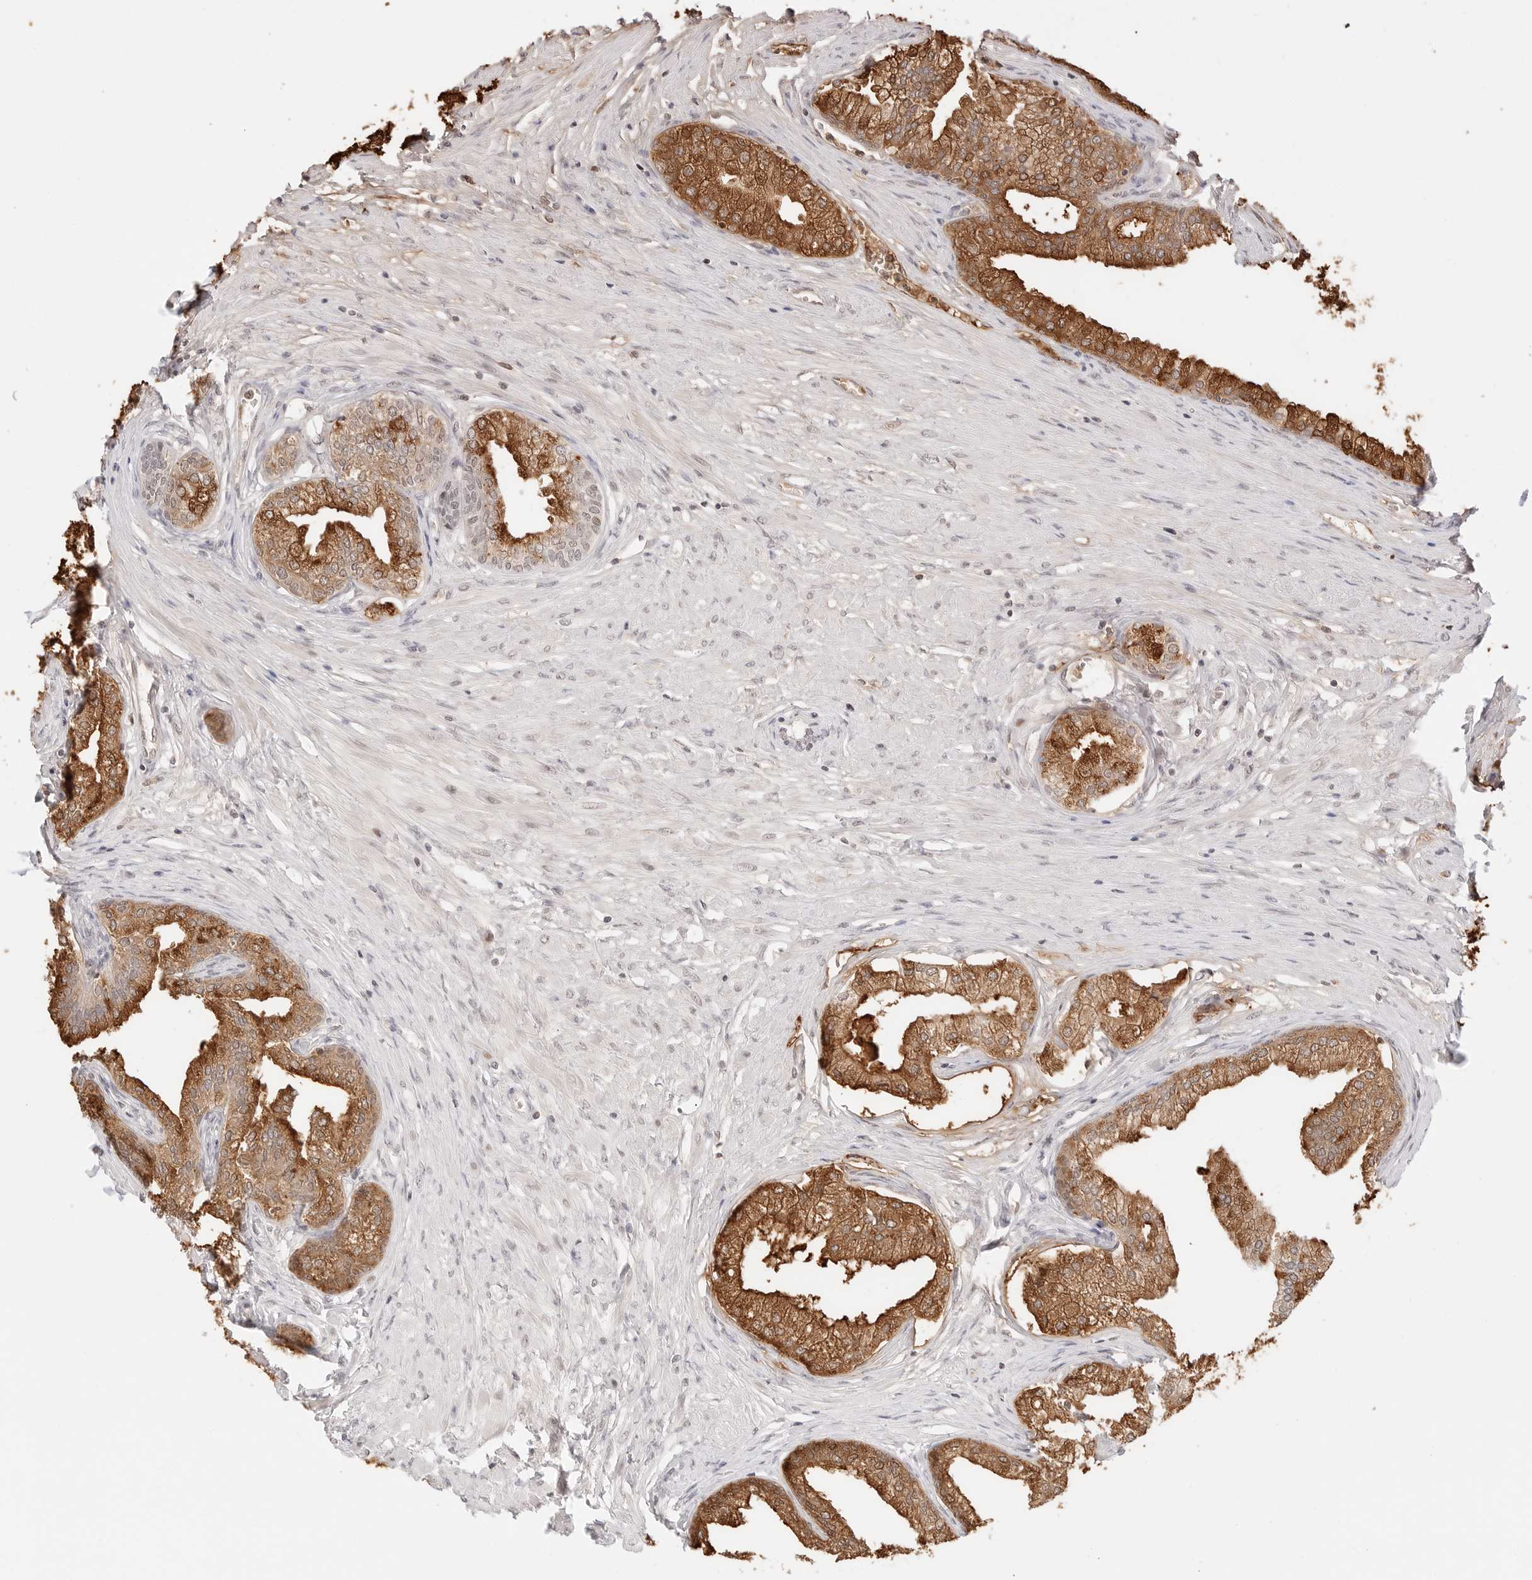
{"staining": {"intensity": "strong", "quantity": ">75%", "location": "cytoplasmic/membranous"}, "tissue": "prostate", "cell_type": "Glandular cells", "image_type": "normal", "snomed": [{"axis": "morphology", "description": "Normal tissue, NOS"}, {"axis": "morphology", "description": "Urothelial carcinoma, Low grade"}, {"axis": "topography", "description": "Urinary bladder"}, {"axis": "topography", "description": "Prostate"}], "caption": "Immunohistochemistry of unremarkable prostate demonstrates high levels of strong cytoplasmic/membranous staining in about >75% of glandular cells.", "gene": "RPS6KL1", "patient": {"sex": "male", "age": 60}}